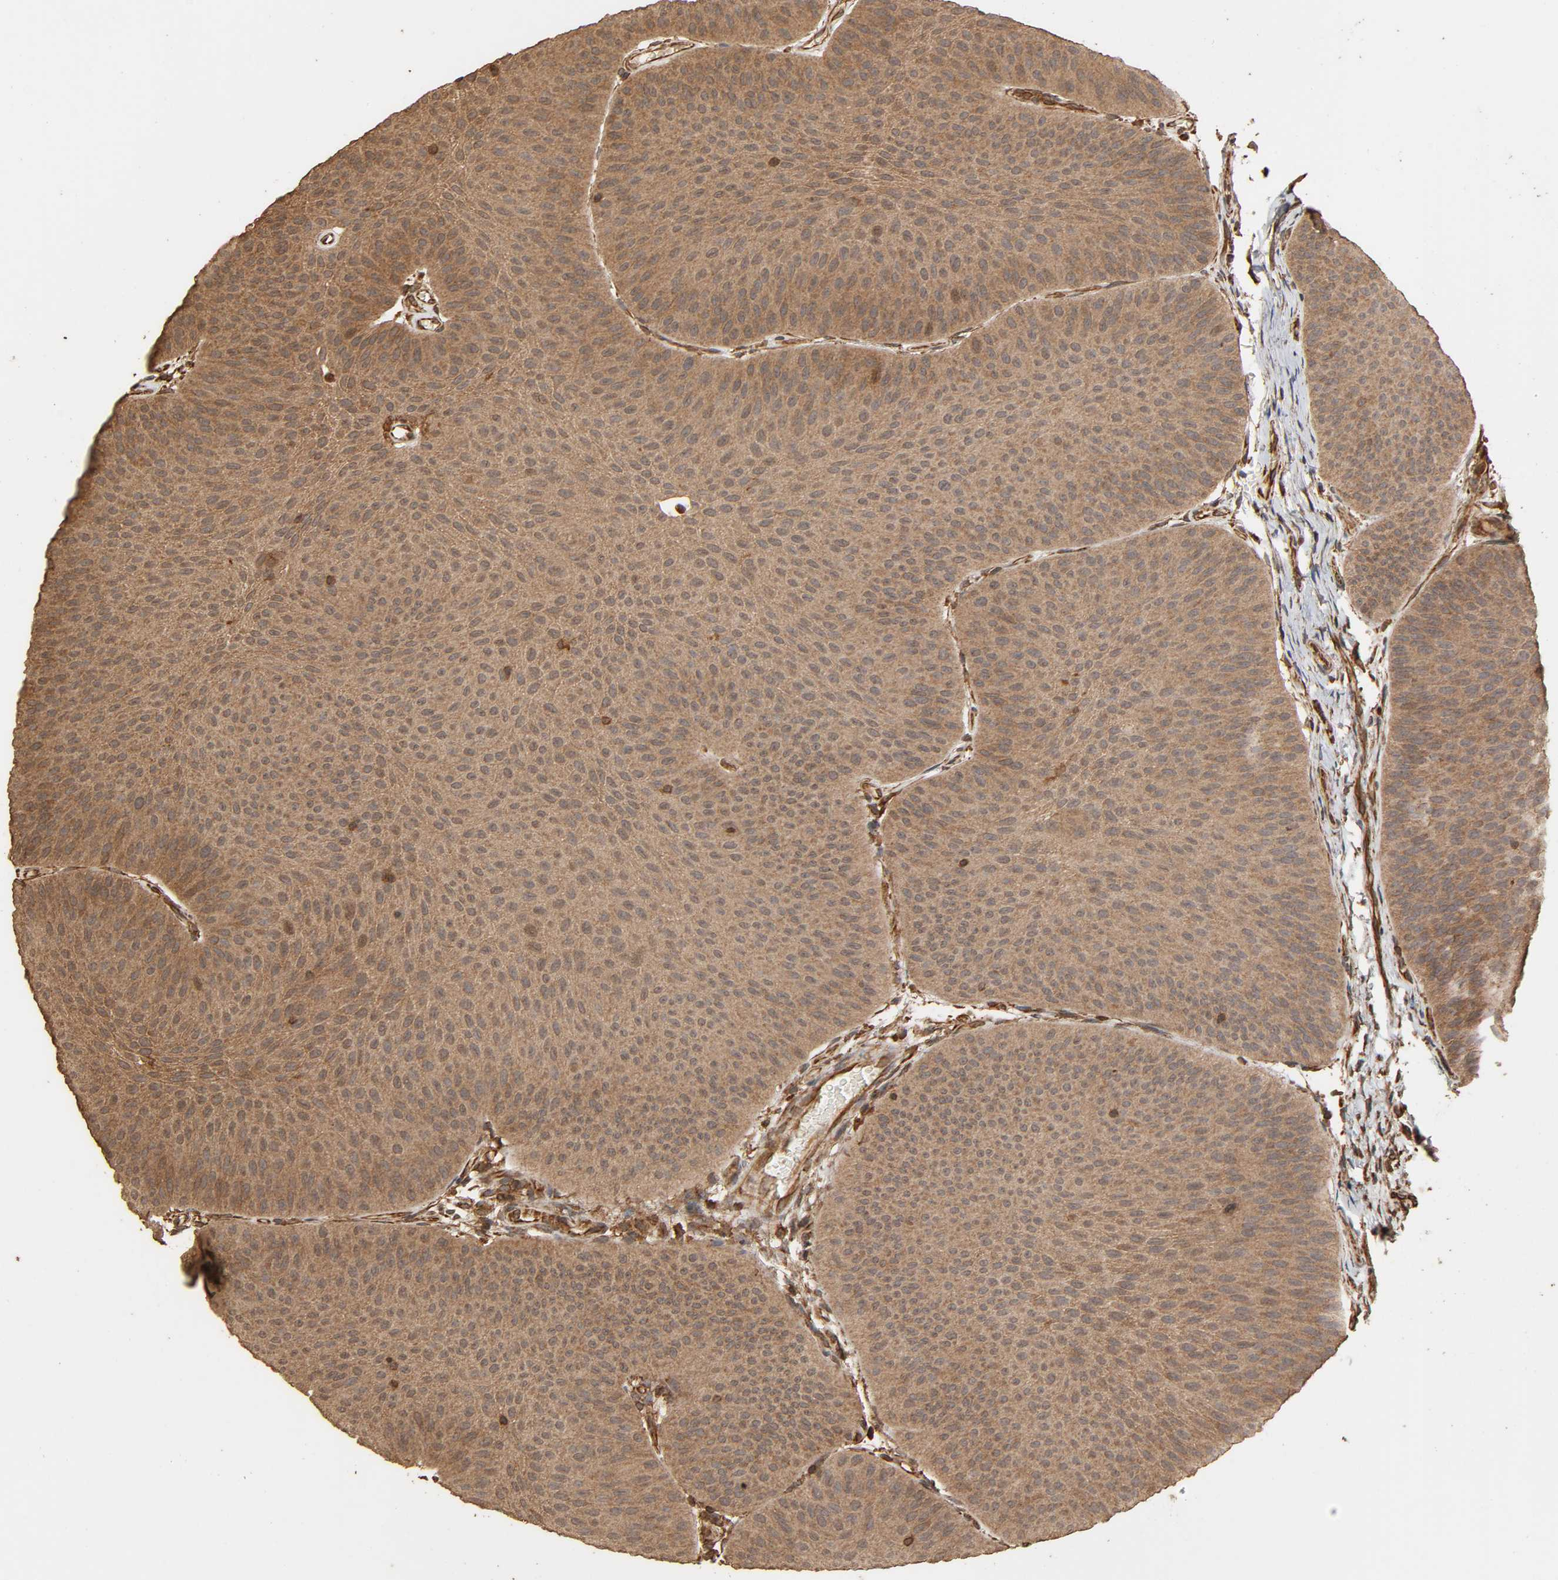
{"staining": {"intensity": "moderate", "quantity": "25%-75%", "location": "cytoplasmic/membranous"}, "tissue": "urothelial cancer", "cell_type": "Tumor cells", "image_type": "cancer", "snomed": [{"axis": "morphology", "description": "Urothelial carcinoma, Low grade"}, {"axis": "topography", "description": "Urinary bladder"}], "caption": "Immunohistochemical staining of human urothelial cancer demonstrates medium levels of moderate cytoplasmic/membranous protein expression in about 25%-75% of tumor cells.", "gene": "RPS6KA6", "patient": {"sex": "female", "age": 60}}